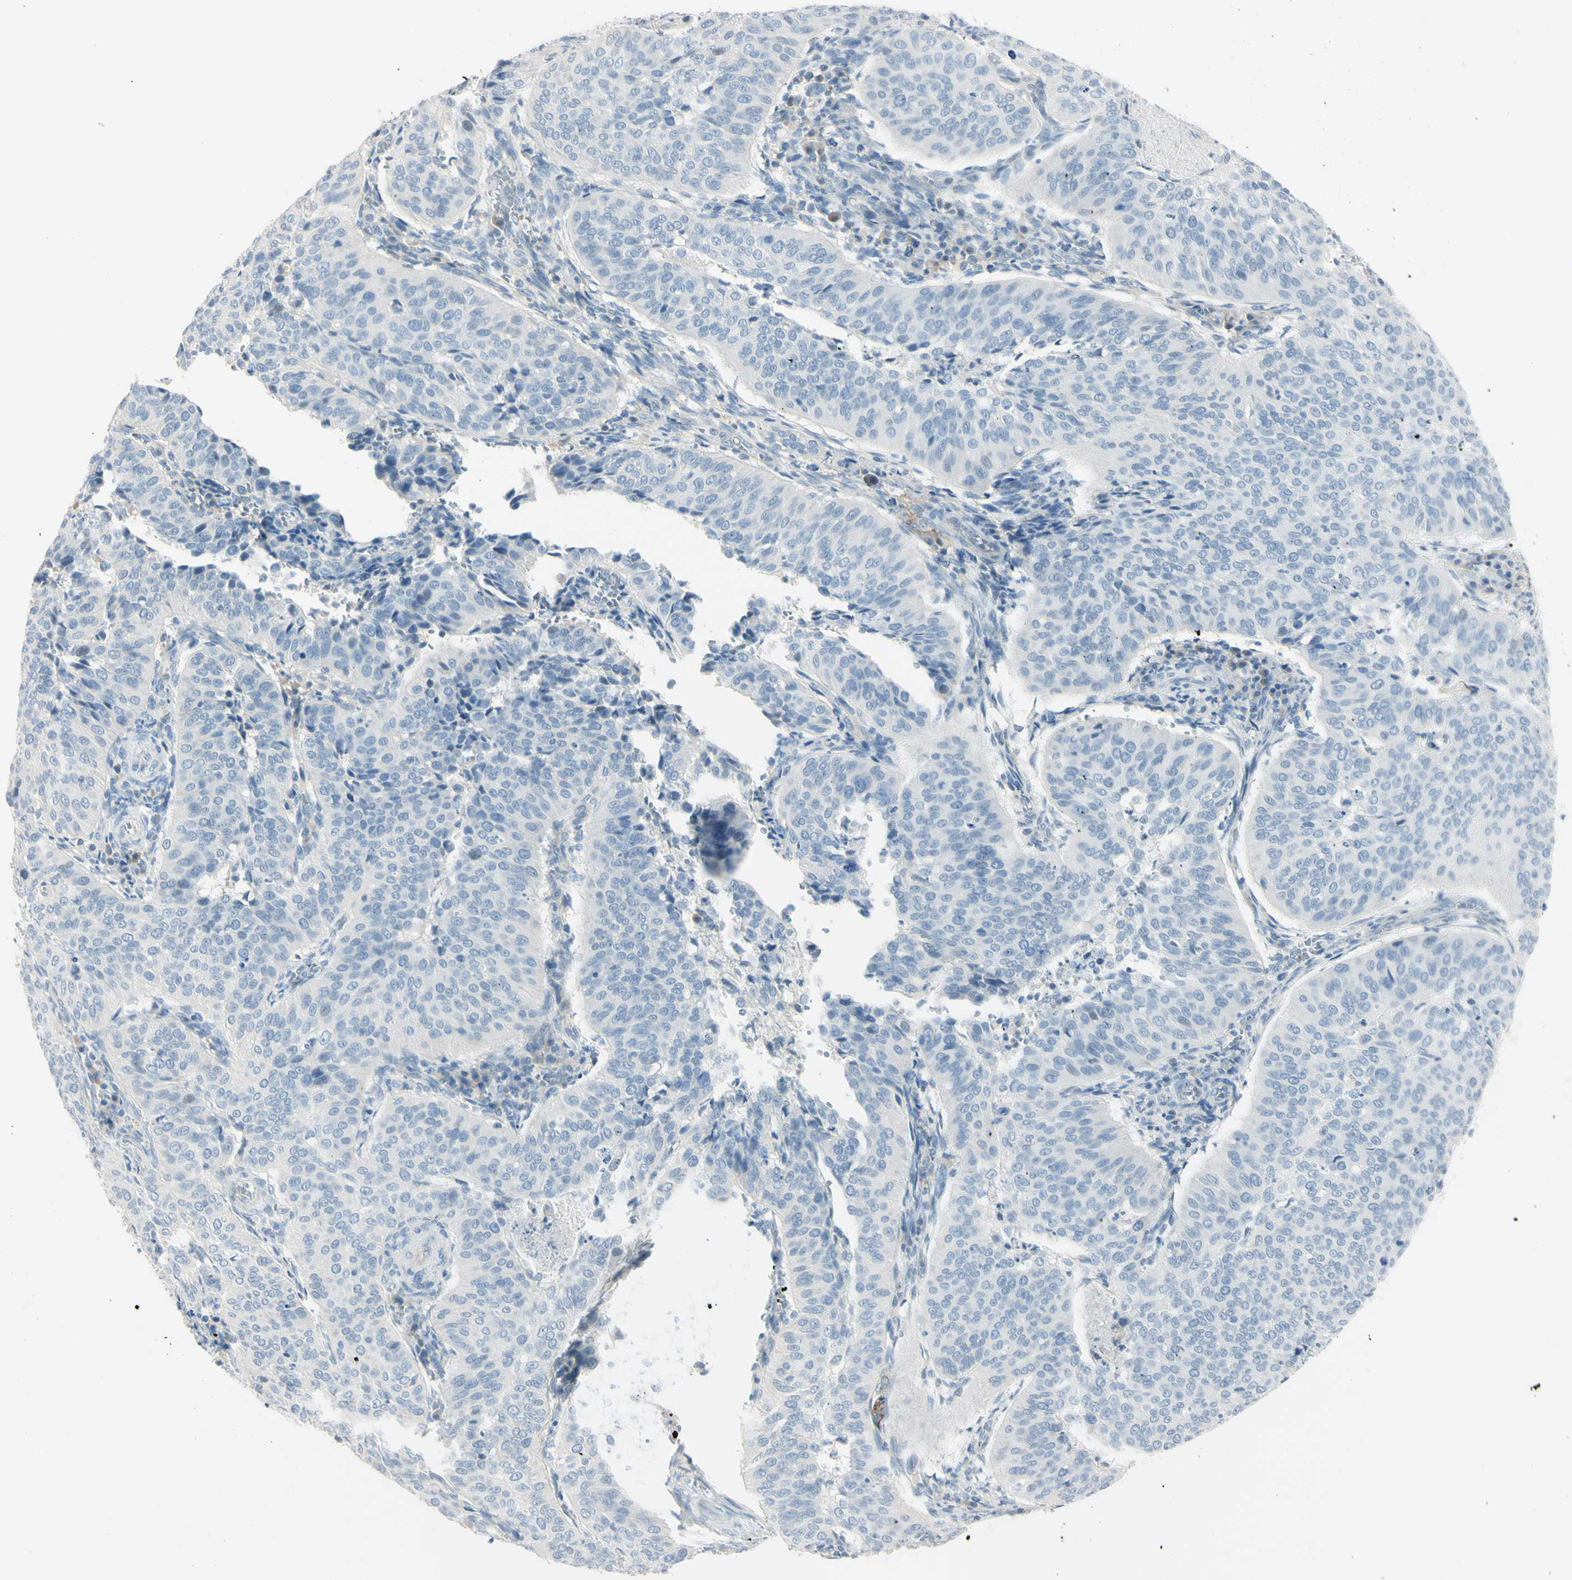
{"staining": {"intensity": "negative", "quantity": "none", "location": "none"}, "tissue": "cervical cancer", "cell_type": "Tumor cells", "image_type": "cancer", "snomed": [{"axis": "morphology", "description": "Normal tissue, NOS"}, {"axis": "morphology", "description": "Squamous cell carcinoma, NOS"}, {"axis": "topography", "description": "Cervix"}], "caption": "Human cervical cancer (squamous cell carcinoma) stained for a protein using immunohistochemistry (IHC) reveals no positivity in tumor cells.", "gene": "ASB9", "patient": {"sex": "female", "age": 39}}